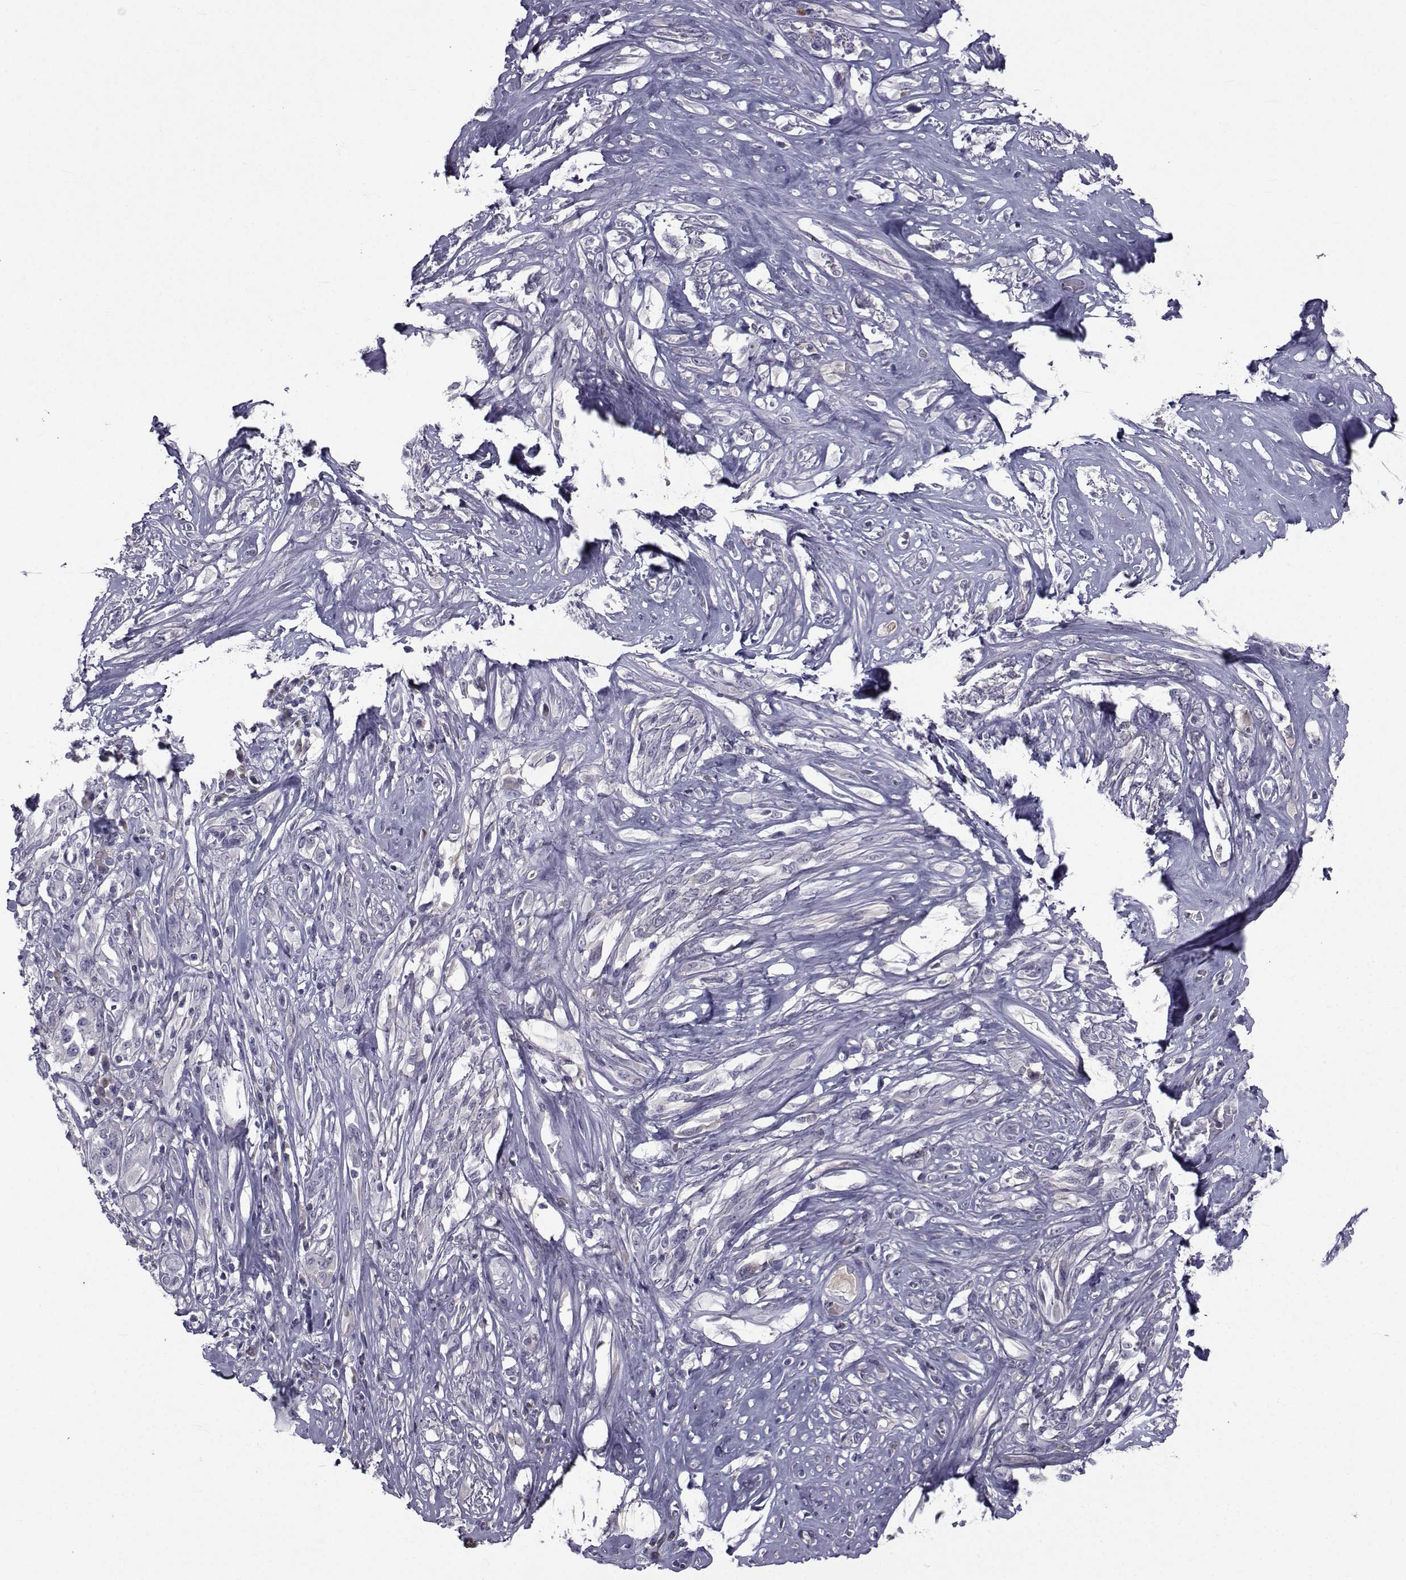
{"staining": {"intensity": "negative", "quantity": "none", "location": "none"}, "tissue": "melanoma", "cell_type": "Tumor cells", "image_type": "cancer", "snomed": [{"axis": "morphology", "description": "Malignant melanoma, NOS"}, {"axis": "topography", "description": "Skin"}], "caption": "Immunohistochemical staining of malignant melanoma reveals no significant staining in tumor cells.", "gene": "PAX2", "patient": {"sex": "female", "age": 91}}